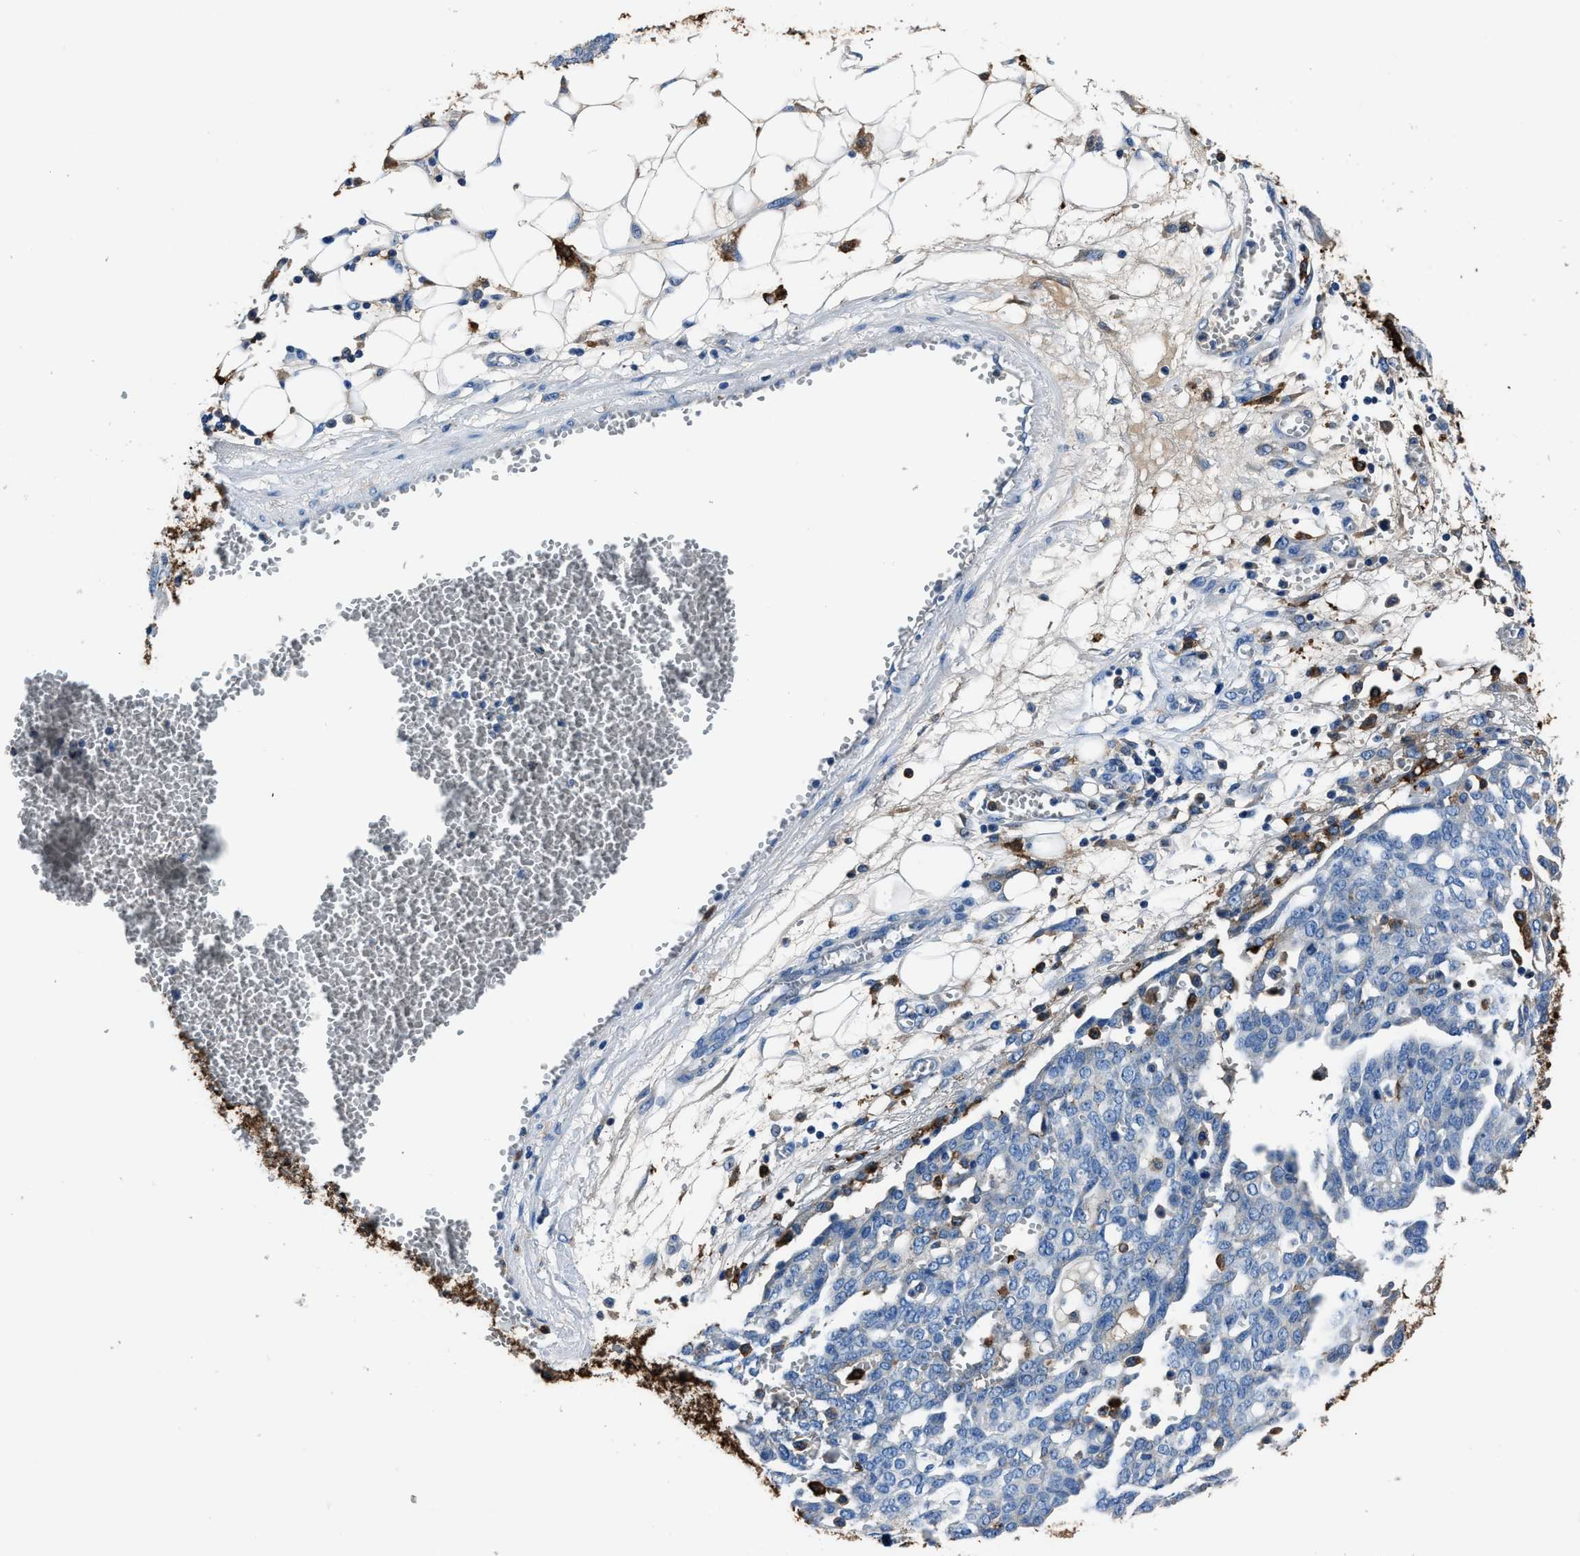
{"staining": {"intensity": "negative", "quantity": "none", "location": "none"}, "tissue": "ovarian cancer", "cell_type": "Tumor cells", "image_type": "cancer", "snomed": [{"axis": "morphology", "description": "Cystadenocarcinoma, serous, NOS"}, {"axis": "topography", "description": "Soft tissue"}, {"axis": "topography", "description": "Ovary"}], "caption": "An image of ovarian serous cystadenocarcinoma stained for a protein demonstrates no brown staining in tumor cells.", "gene": "FTL", "patient": {"sex": "female", "age": 57}}